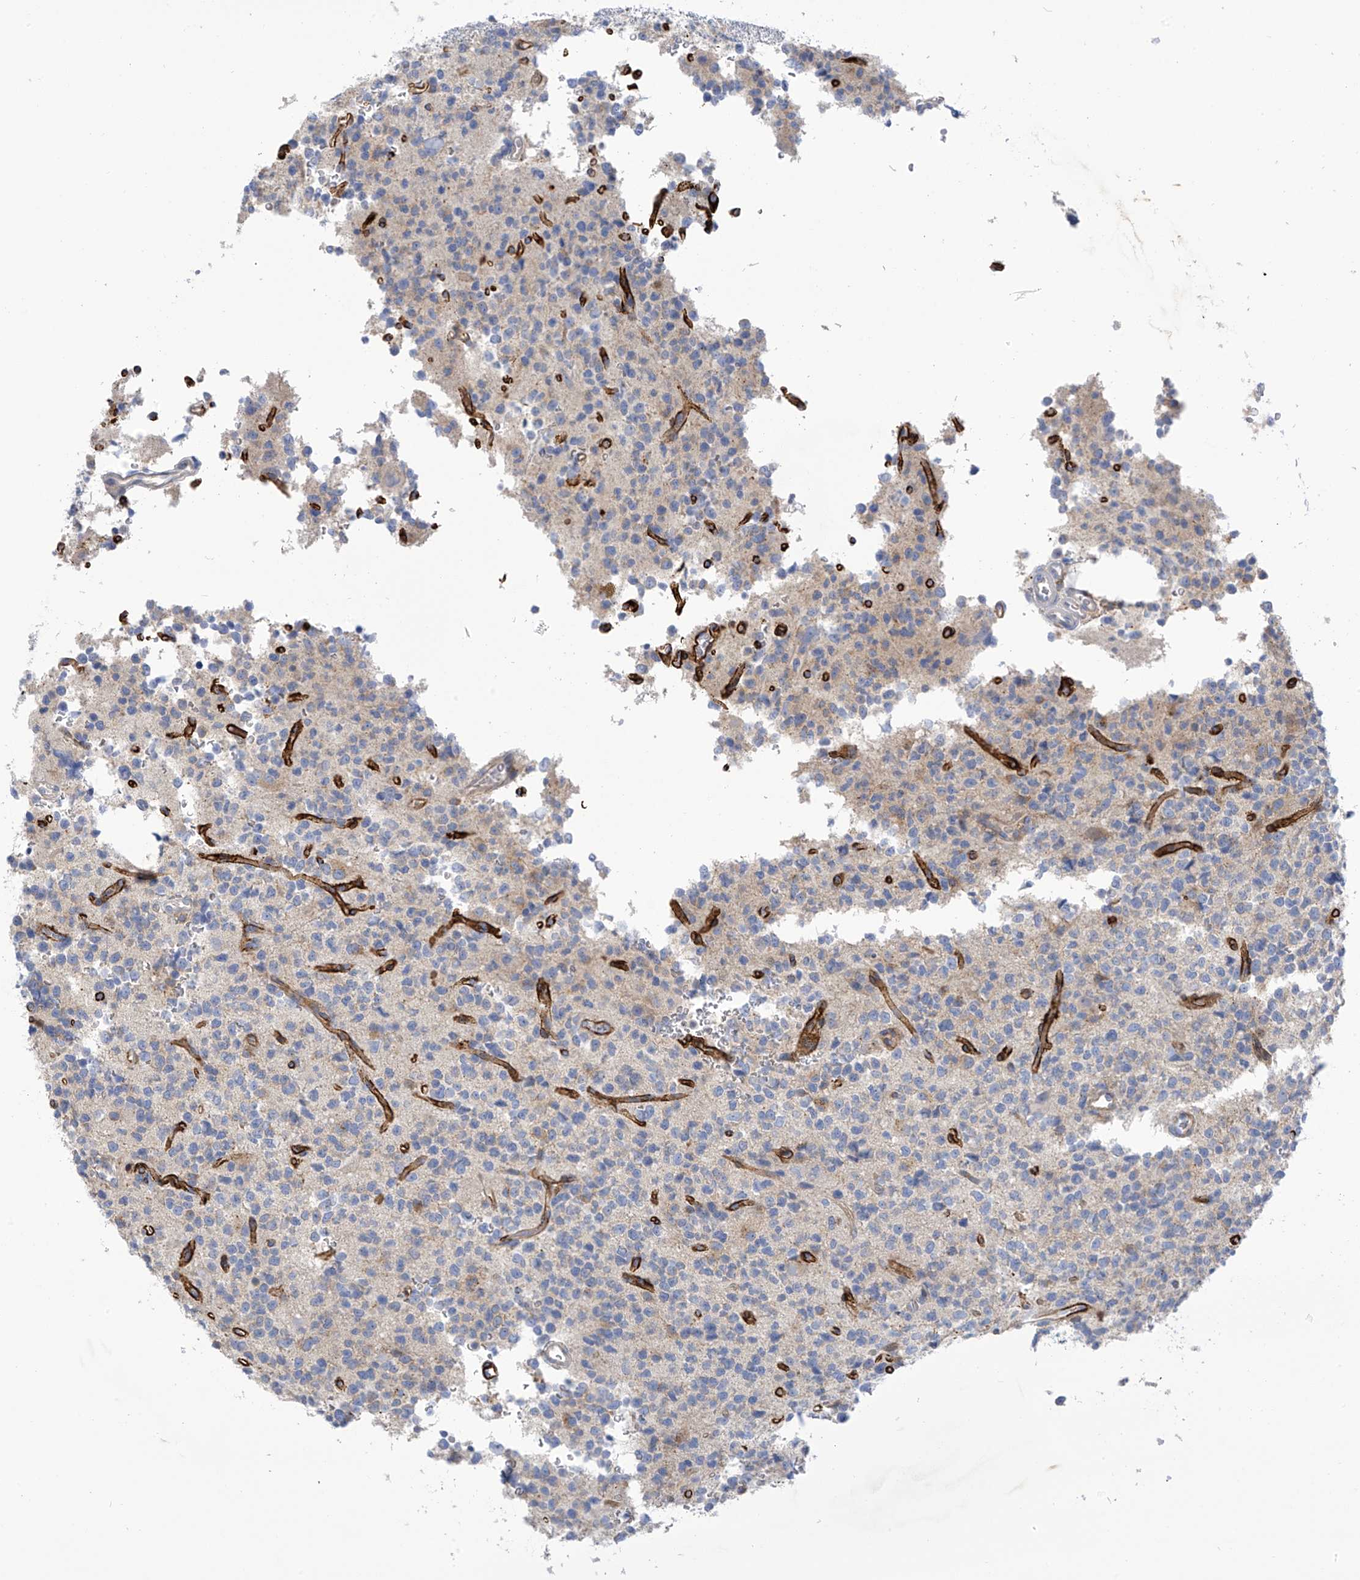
{"staining": {"intensity": "negative", "quantity": "none", "location": "none"}, "tissue": "glioma", "cell_type": "Tumor cells", "image_type": "cancer", "snomed": [{"axis": "morphology", "description": "Glioma, malignant, High grade"}, {"axis": "topography", "description": "Brain"}], "caption": "Glioma was stained to show a protein in brown. There is no significant expression in tumor cells.", "gene": "SLC6A12", "patient": {"sex": "female", "age": 62}}